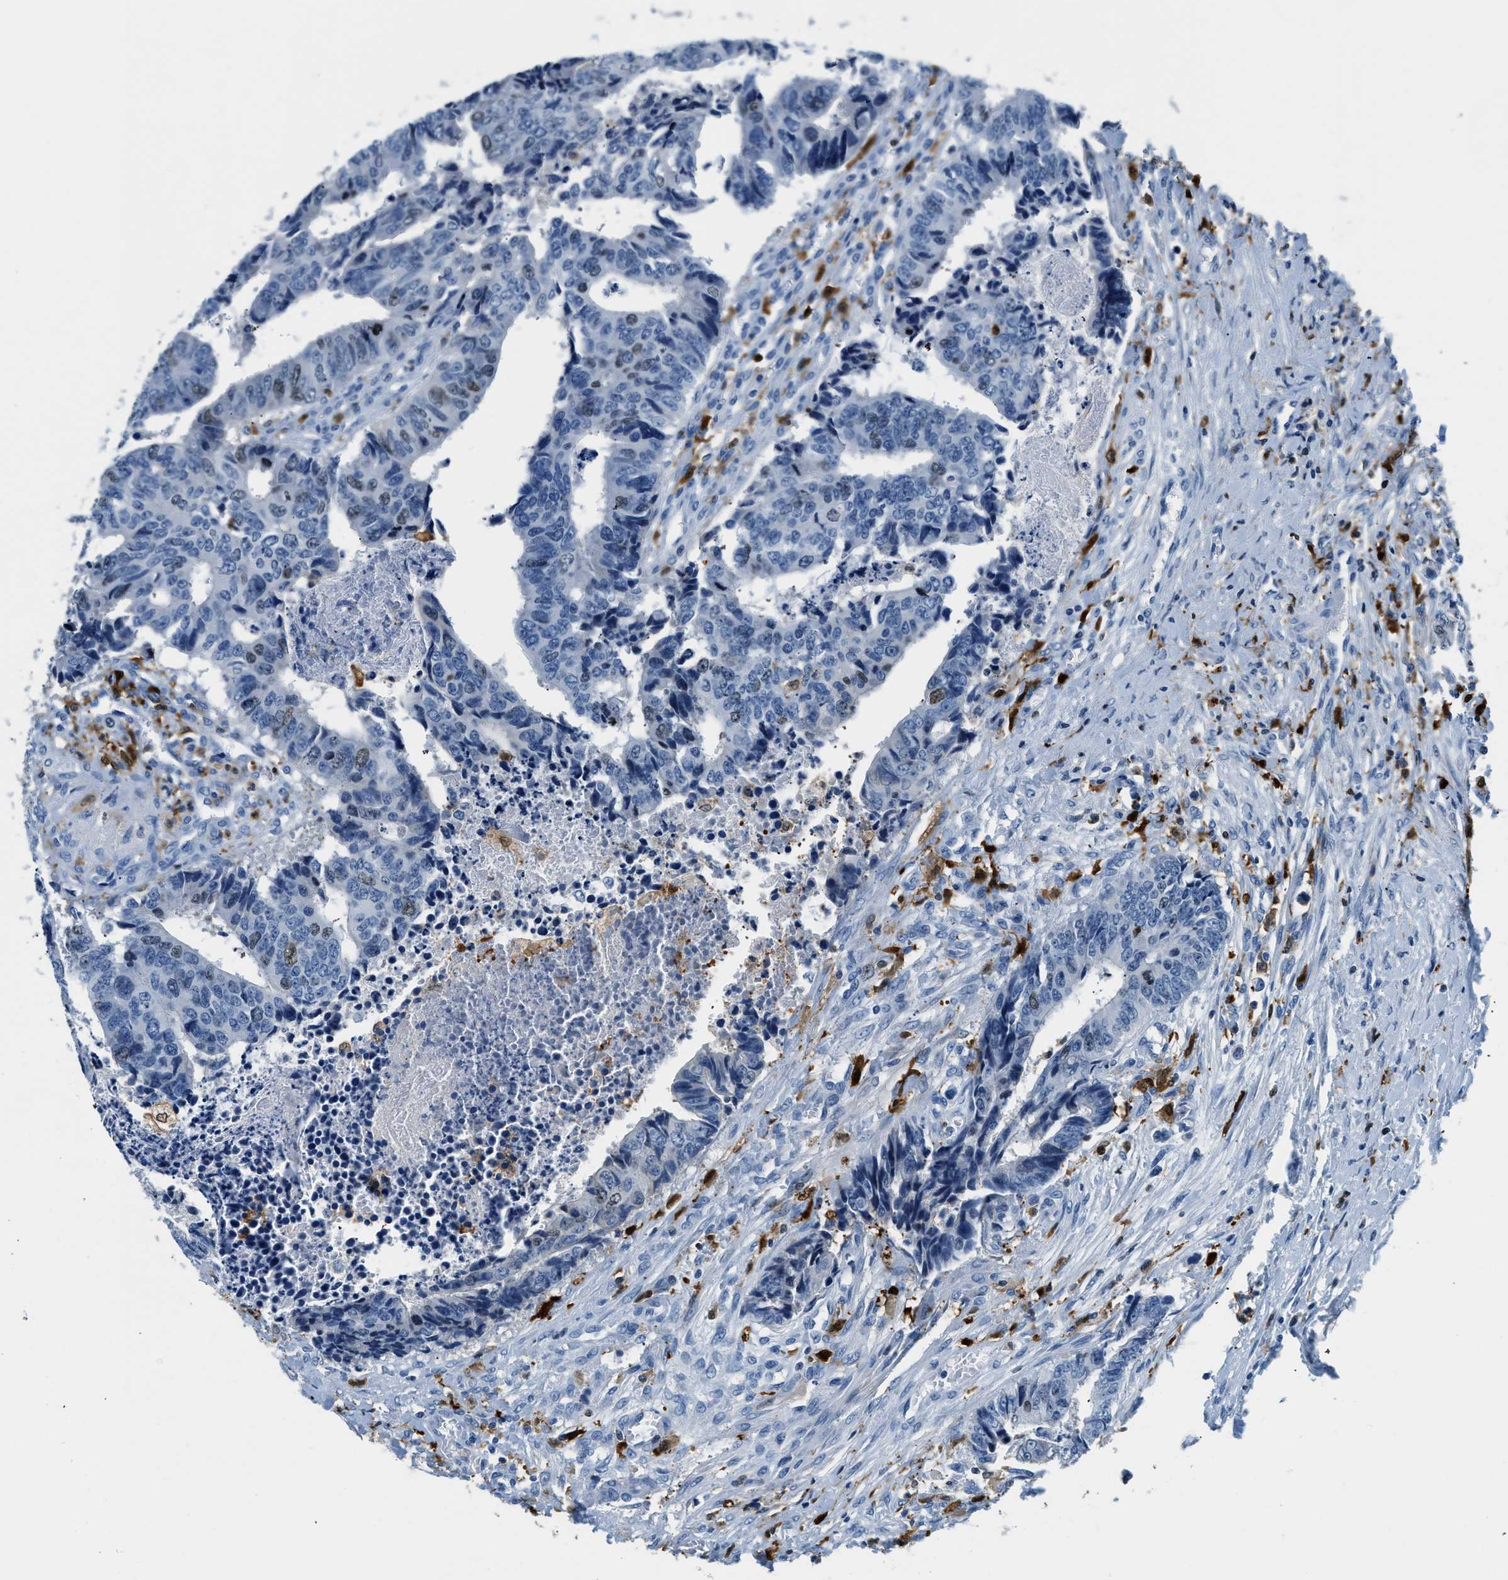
{"staining": {"intensity": "weak", "quantity": "<25%", "location": "nuclear"}, "tissue": "colorectal cancer", "cell_type": "Tumor cells", "image_type": "cancer", "snomed": [{"axis": "morphology", "description": "Adenocarcinoma, NOS"}, {"axis": "topography", "description": "Rectum"}], "caption": "This is an immunohistochemistry (IHC) histopathology image of human colorectal adenocarcinoma. There is no positivity in tumor cells.", "gene": "CAPG", "patient": {"sex": "male", "age": 84}}